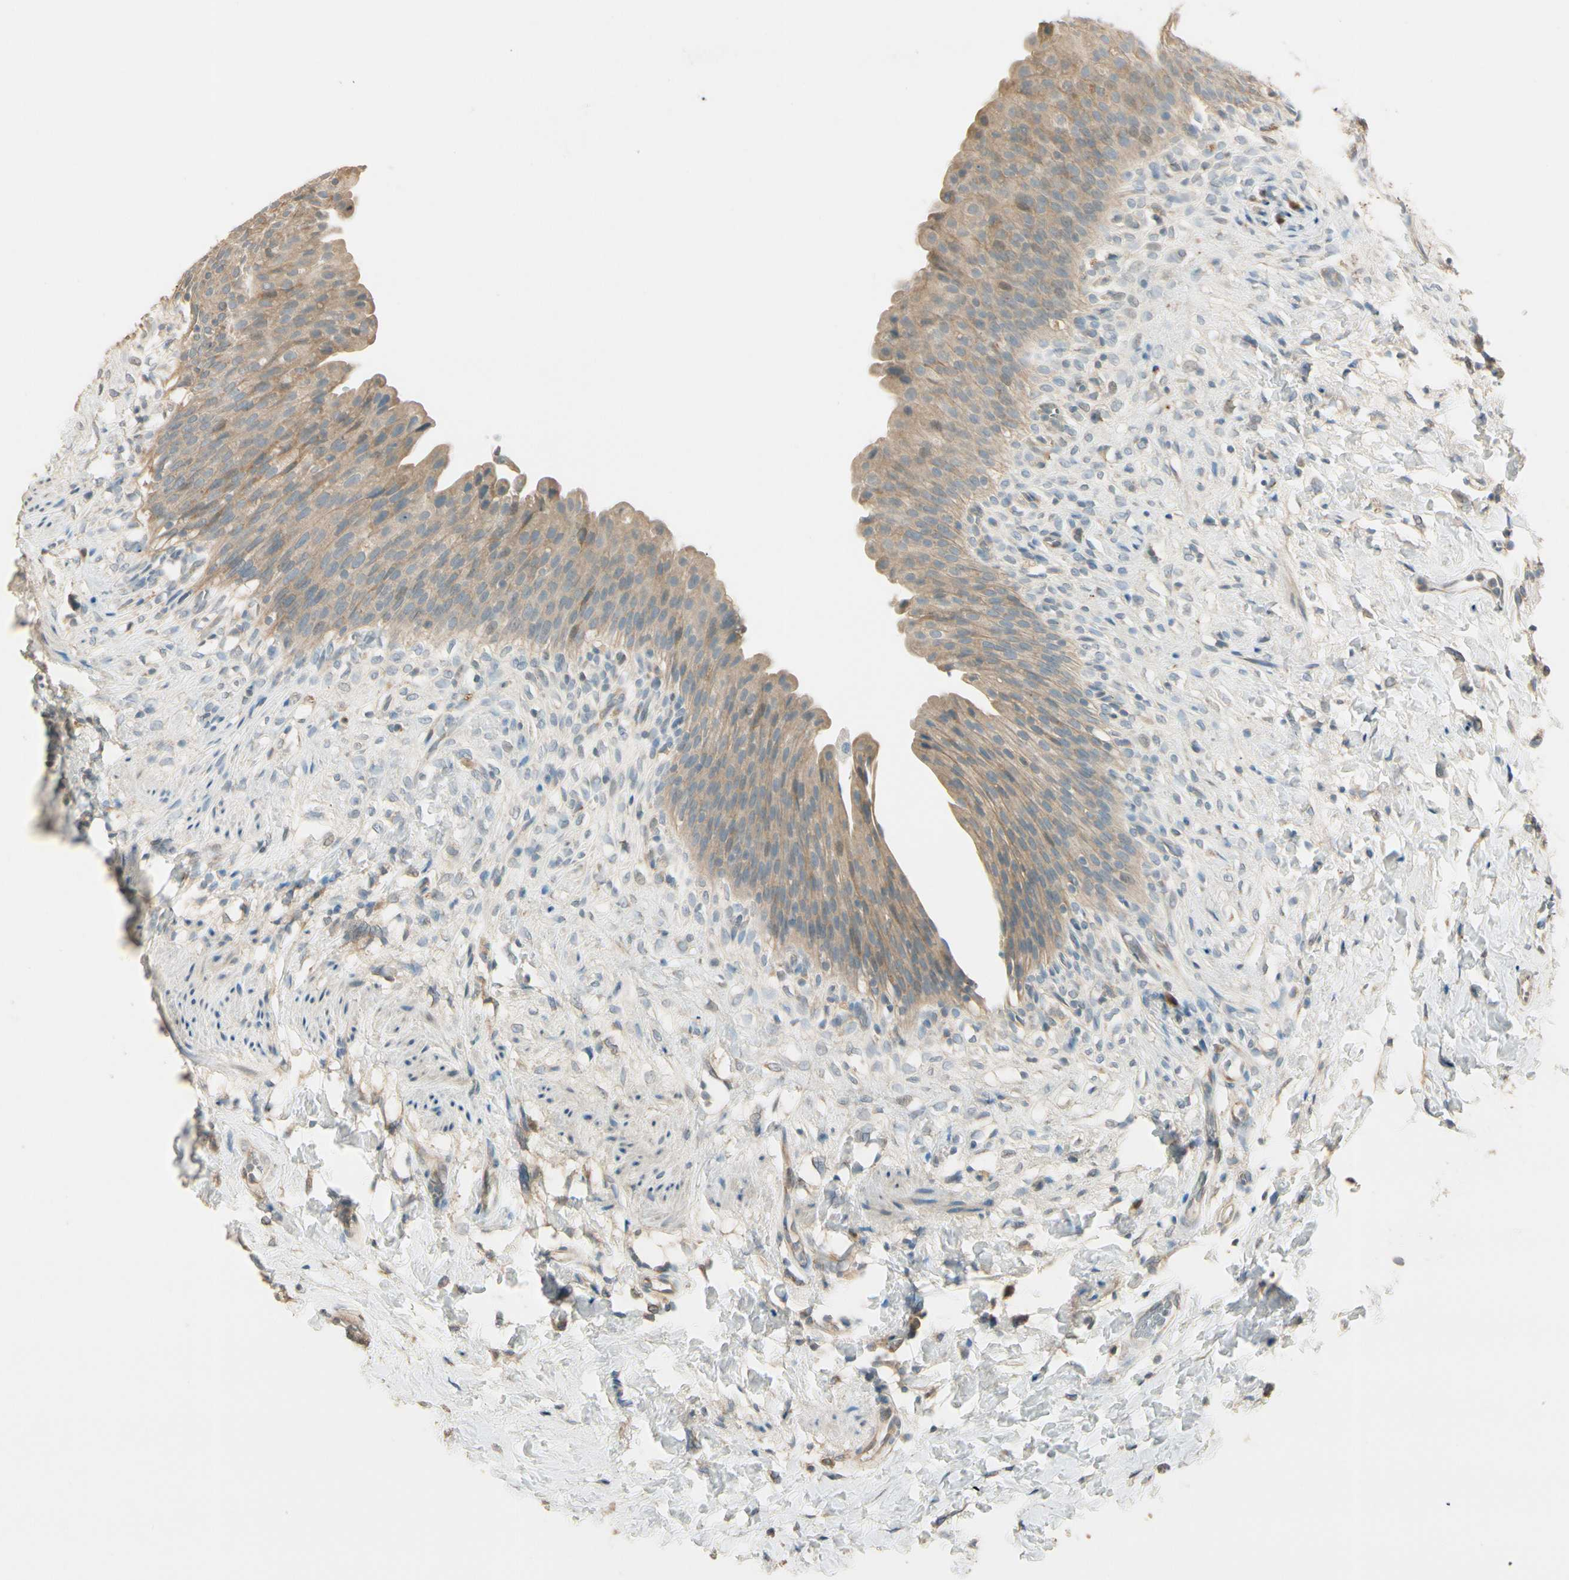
{"staining": {"intensity": "weak", "quantity": ">75%", "location": "cytoplasmic/membranous"}, "tissue": "urinary bladder", "cell_type": "Urothelial cells", "image_type": "normal", "snomed": [{"axis": "morphology", "description": "Normal tissue, NOS"}, {"axis": "topography", "description": "Urinary bladder"}], "caption": "Protein expression analysis of benign urinary bladder displays weak cytoplasmic/membranous staining in about >75% of urothelial cells. (Stains: DAB in brown, nuclei in blue, Microscopy: brightfield microscopy at high magnification).", "gene": "PLXNA1", "patient": {"sex": "female", "age": 79}}